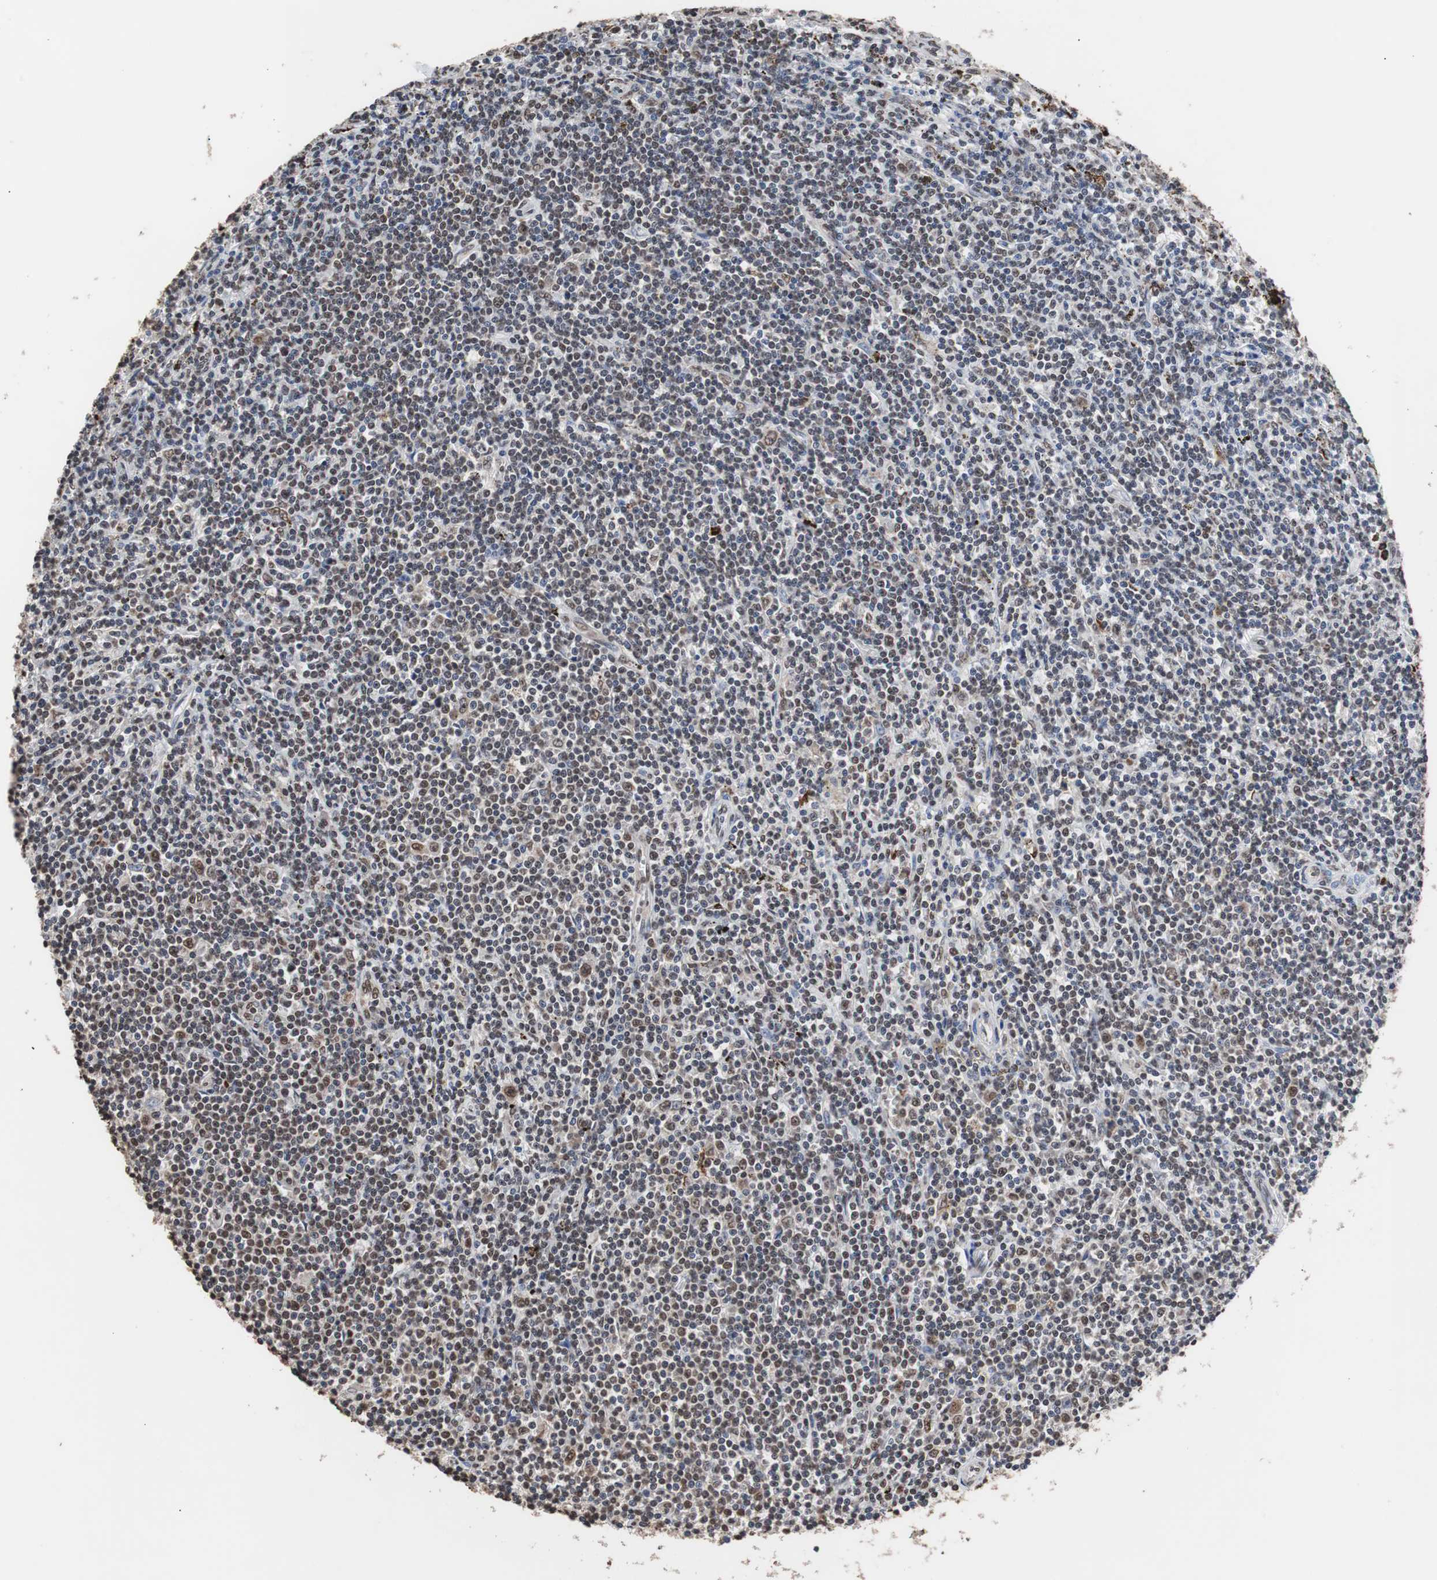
{"staining": {"intensity": "weak", "quantity": "25%-75%", "location": "nuclear"}, "tissue": "lymphoma", "cell_type": "Tumor cells", "image_type": "cancer", "snomed": [{"axis": "morphology", "description": "Malignant lymphoma, non-Hodgkin's type, Low grade"}, {"axis": "topography", "description": "Spleen"}], "caption": "The histopathology image exhibits a brown stain indicating the presence of a protein in the nuclear of tumor cells in low-grade malignant lymphoma, non-Hodgkin's type.", "gene": "MED27", "patient": {"sex": "male", "age": 76}}